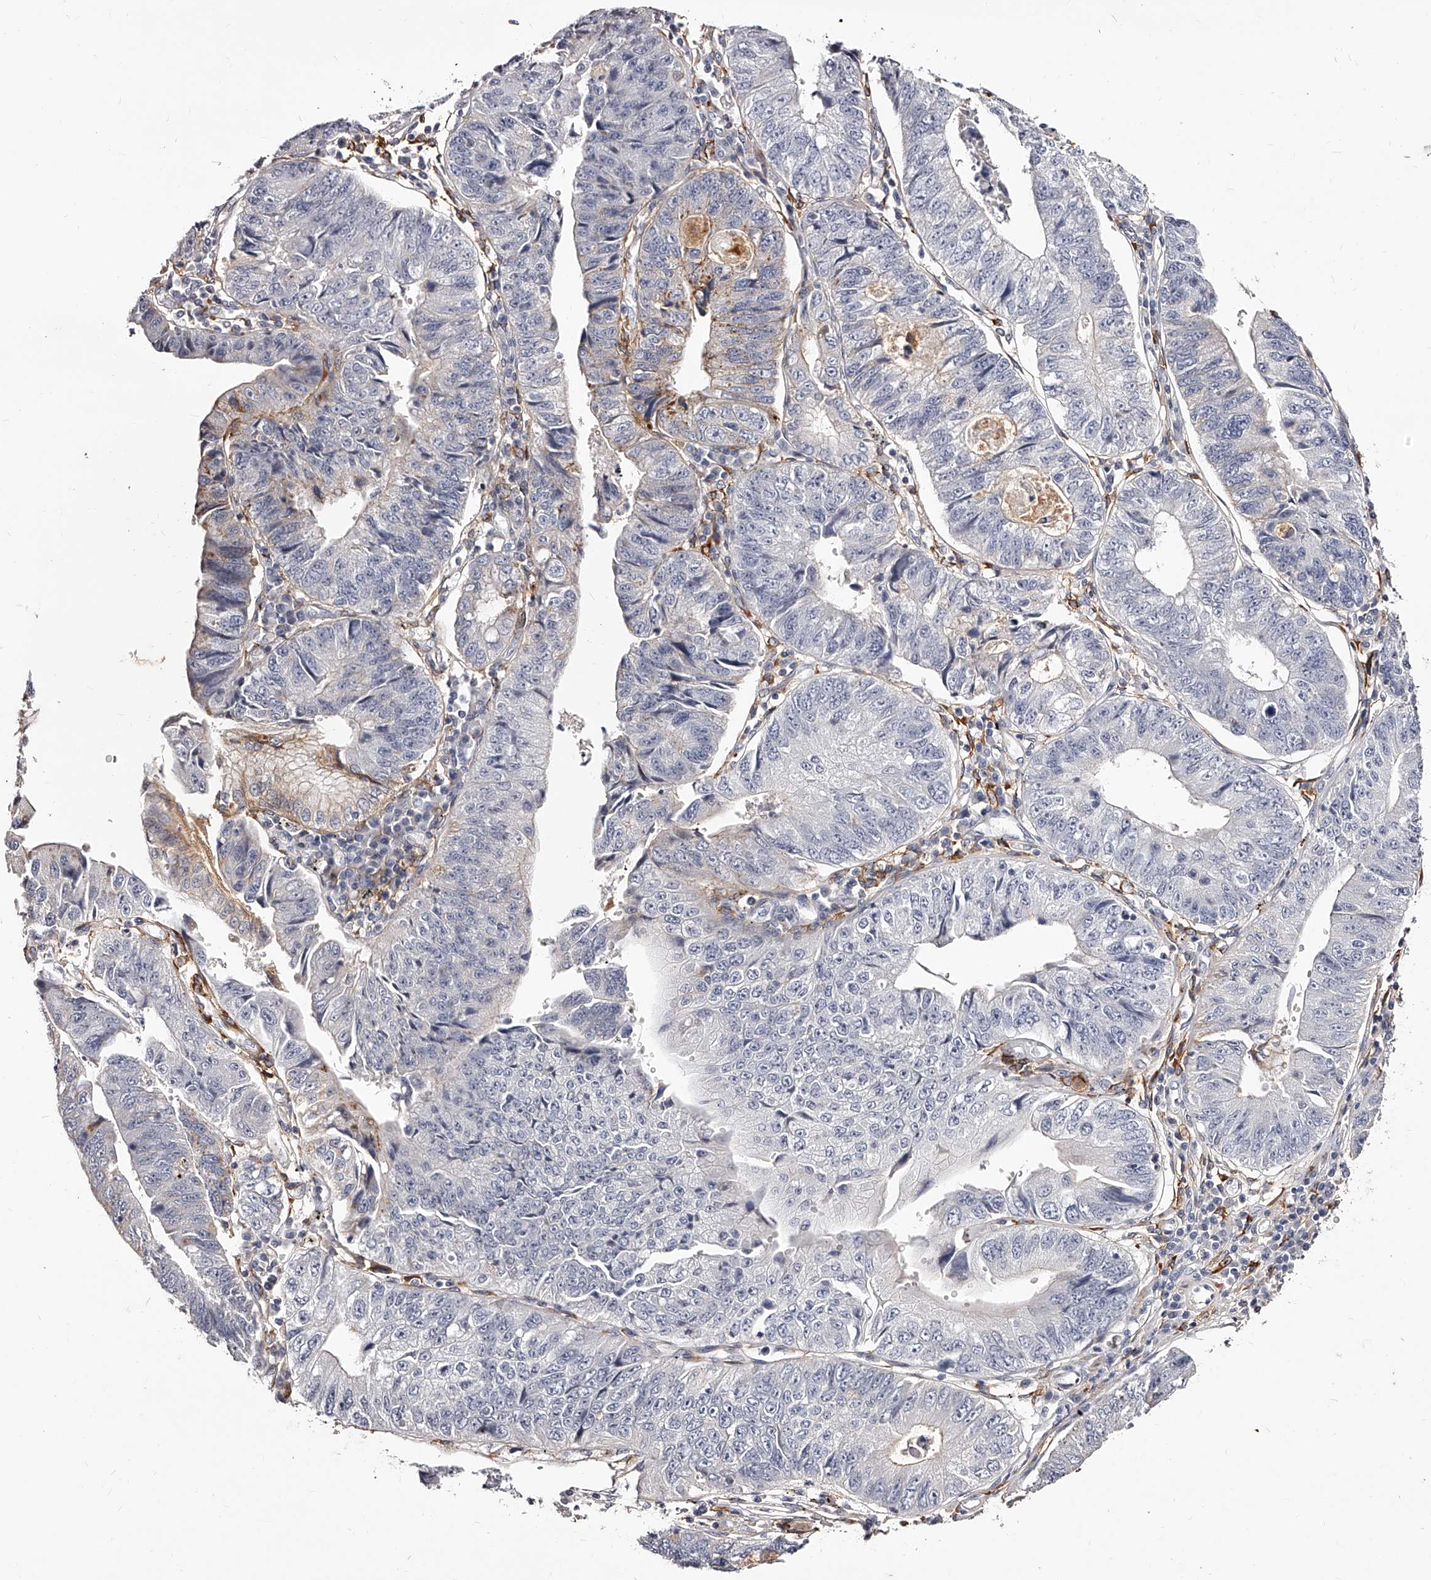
{"staining": {"intensity": "negative", "quantity": "none", "location": "none"}, "tissue": "stomach cancer", "cell_type": "Tumor cells", "image_type": "cancer", "snomed": [{"axis": "morphology", "description": "Adenocarcinoma, NOS"}, {"axis": "topography", "description": "Stomach"}], "caption": "The image shows no staining of tumor cells in stomach cancer (adenocarcinoma).", "gene": "CD82", "patient": {"sex": "male", "age": 59}}